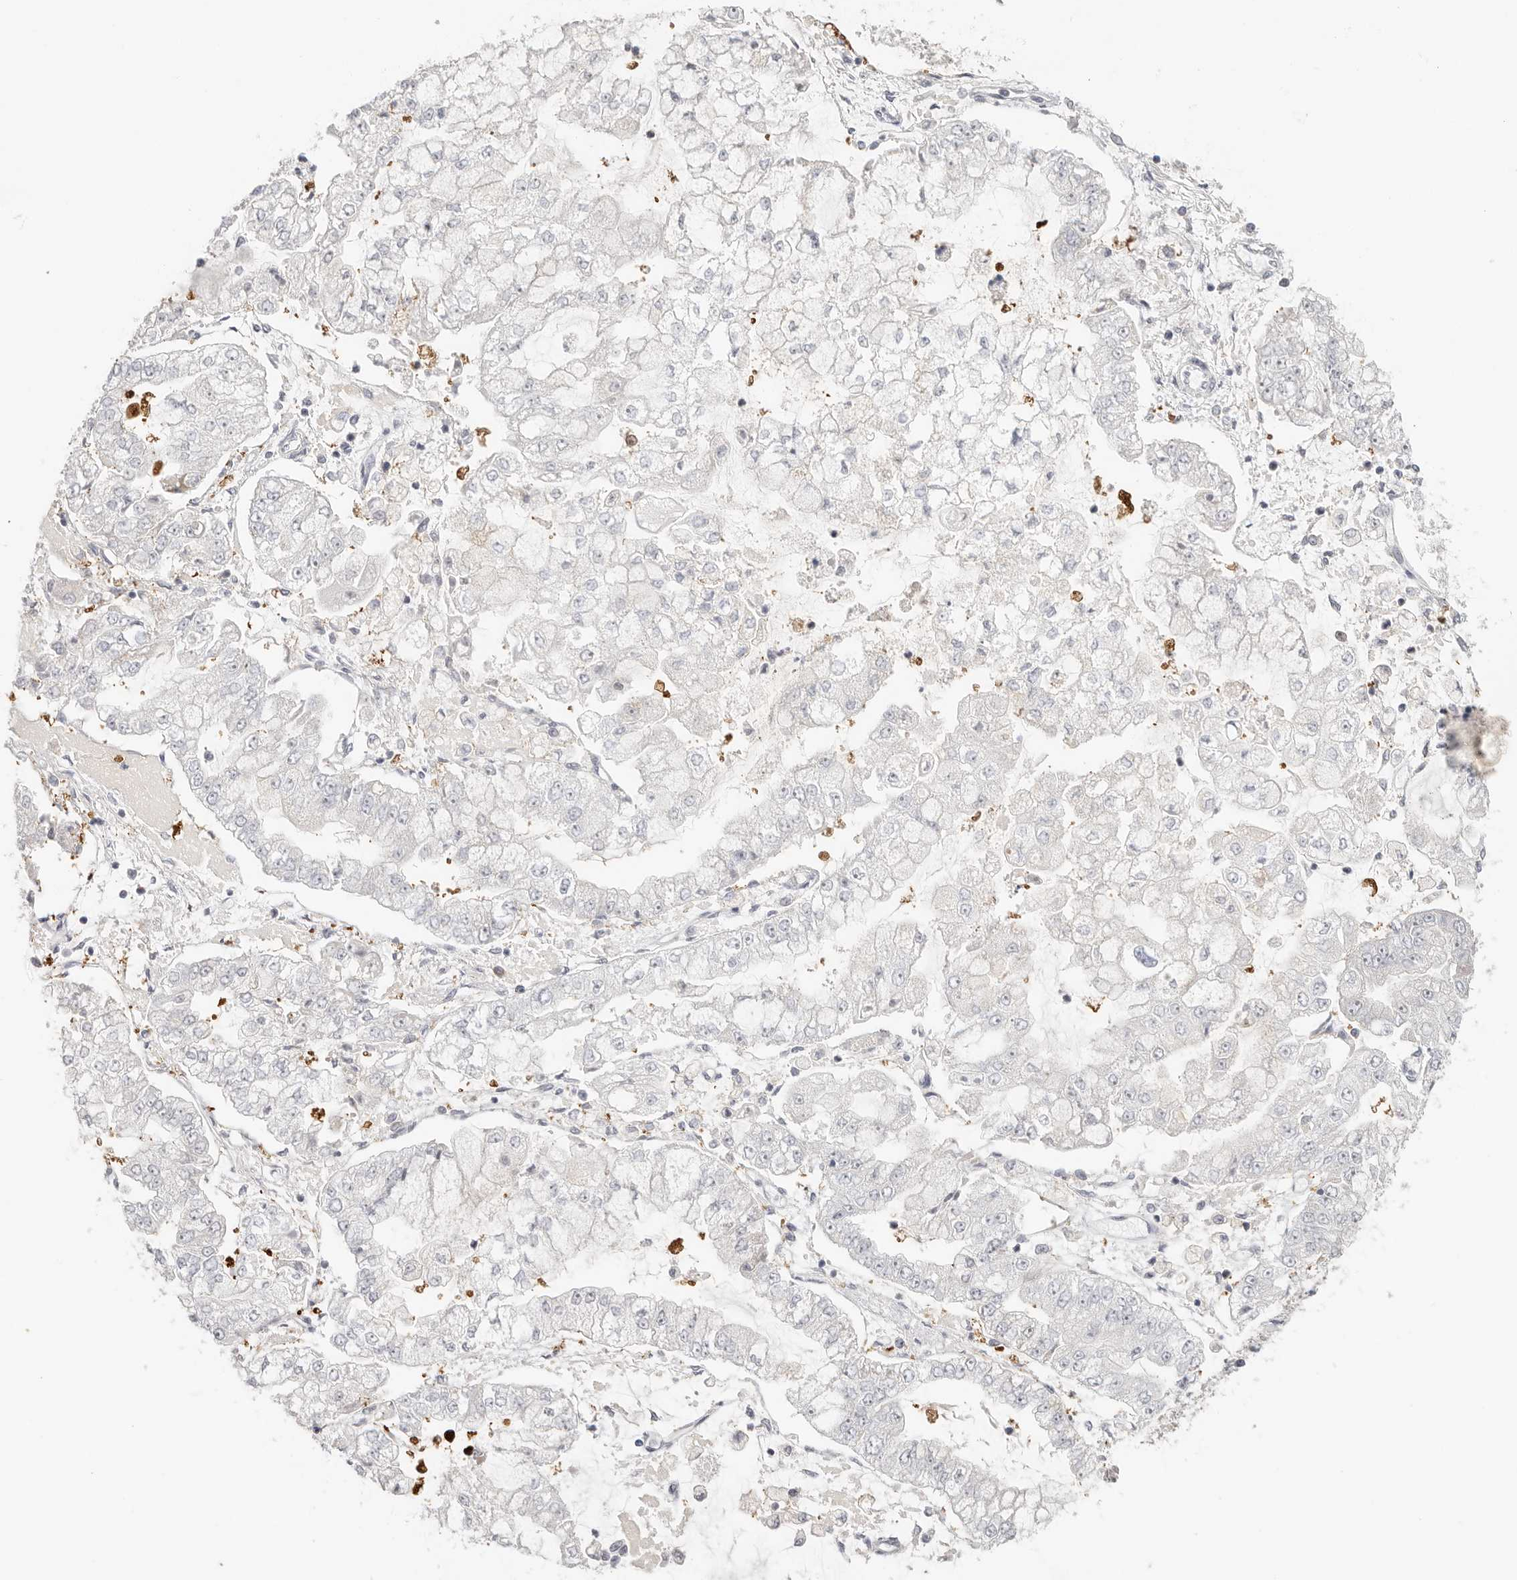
{"staining": {"intensity": "negative", "quantity": "none", "location": "none"}, "tissue": "stomach cancer", "cell_type": "Tumor cells", "image_type": "cancer", "snomed": [{"axis": "morphology", "description": "Adenocarcinoma, NOS"}, {"axis": "topography", "description": "Stomach"}], "caption": "High power microscopy micrograph of an immunohistochemistry histopathology image of stomach adenocarcinoma, revealing no significant positivity in tumor cells.", "gene": "LARP7", "patient": {"sex": "male", "age": 76}}